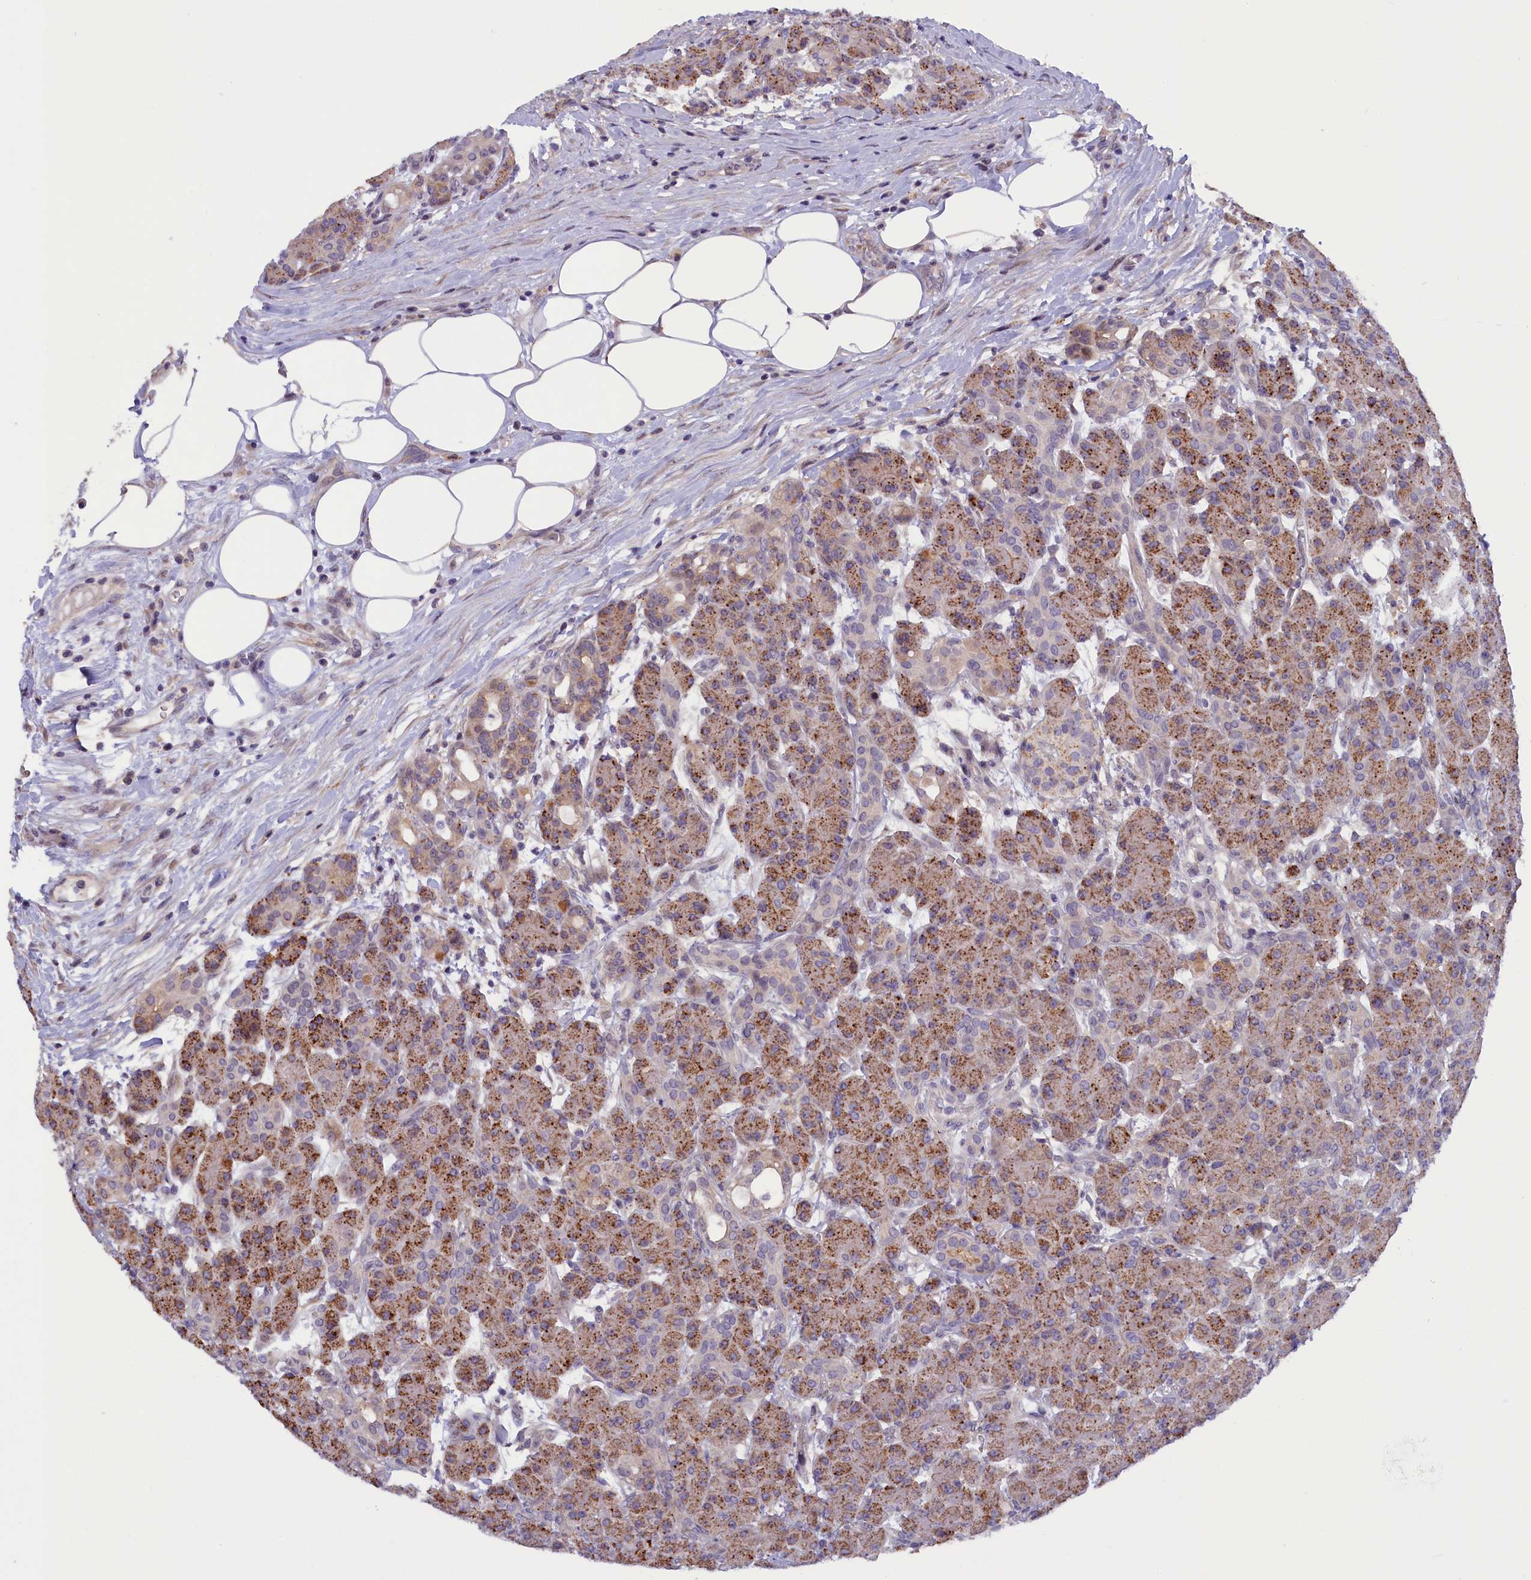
{"staining": {"intensity": "strong", "quantity": ">75%", "location": "cytoplasmic/membranous"}, "tissue": "pancreas", "cell_type": "Exocrine glandular cells", "image_type": "normal", "snomed": [{"axis": "morphology", "description": "Normal tissue, NOS"}, {"axis": "topography", "description": "Pancreas"}], "caption": "Pancreas stained for a protein exhibits strong cytoplasmic/membranous positivity in exocrine glandular cells. Nuclei are stained in blue.", "gene": "HYKK", "patient": {"sex": "male", "age": 63}}